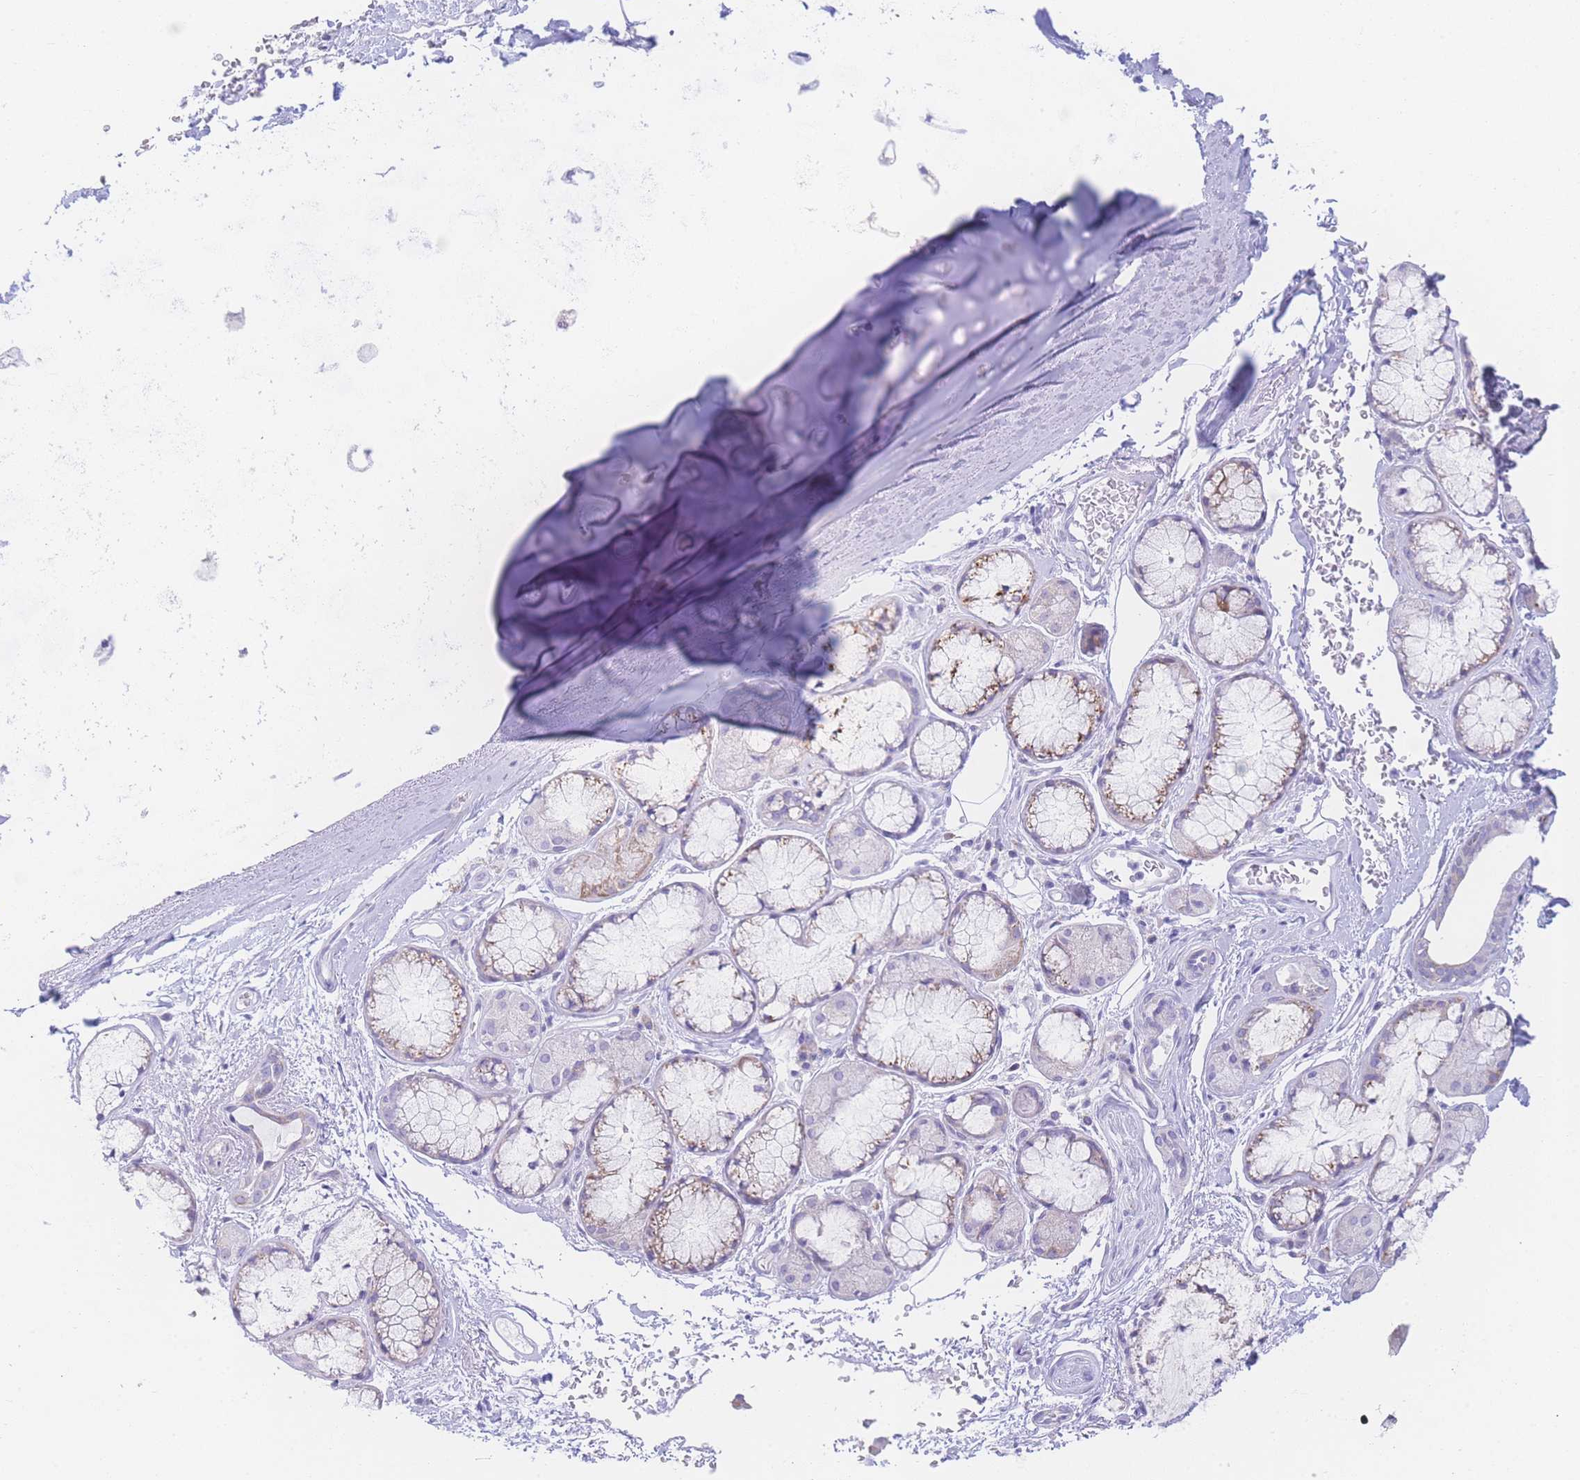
{"staining": {"intensity": "negative", "quantity": "none", "location": "none"}, "tissue": "adipose tissue", "cell_type": "Adipocytes", "image_type": "normal", "snomed": [{"axis": "morphology", "description": "Normal tissue, NOS"}, {"axis": "topography", "description": "Cartilage tissue"}], "caption": "High power microscopy histopathology image of an immunohistochemistry (IHC) photomicrograph of benign adipose tissue, revealing no significant expression in adipocytes. Nuclei are stained in blue.", "gene": "NBEAL1", "patient": {"sex": "male", "age": 73}}